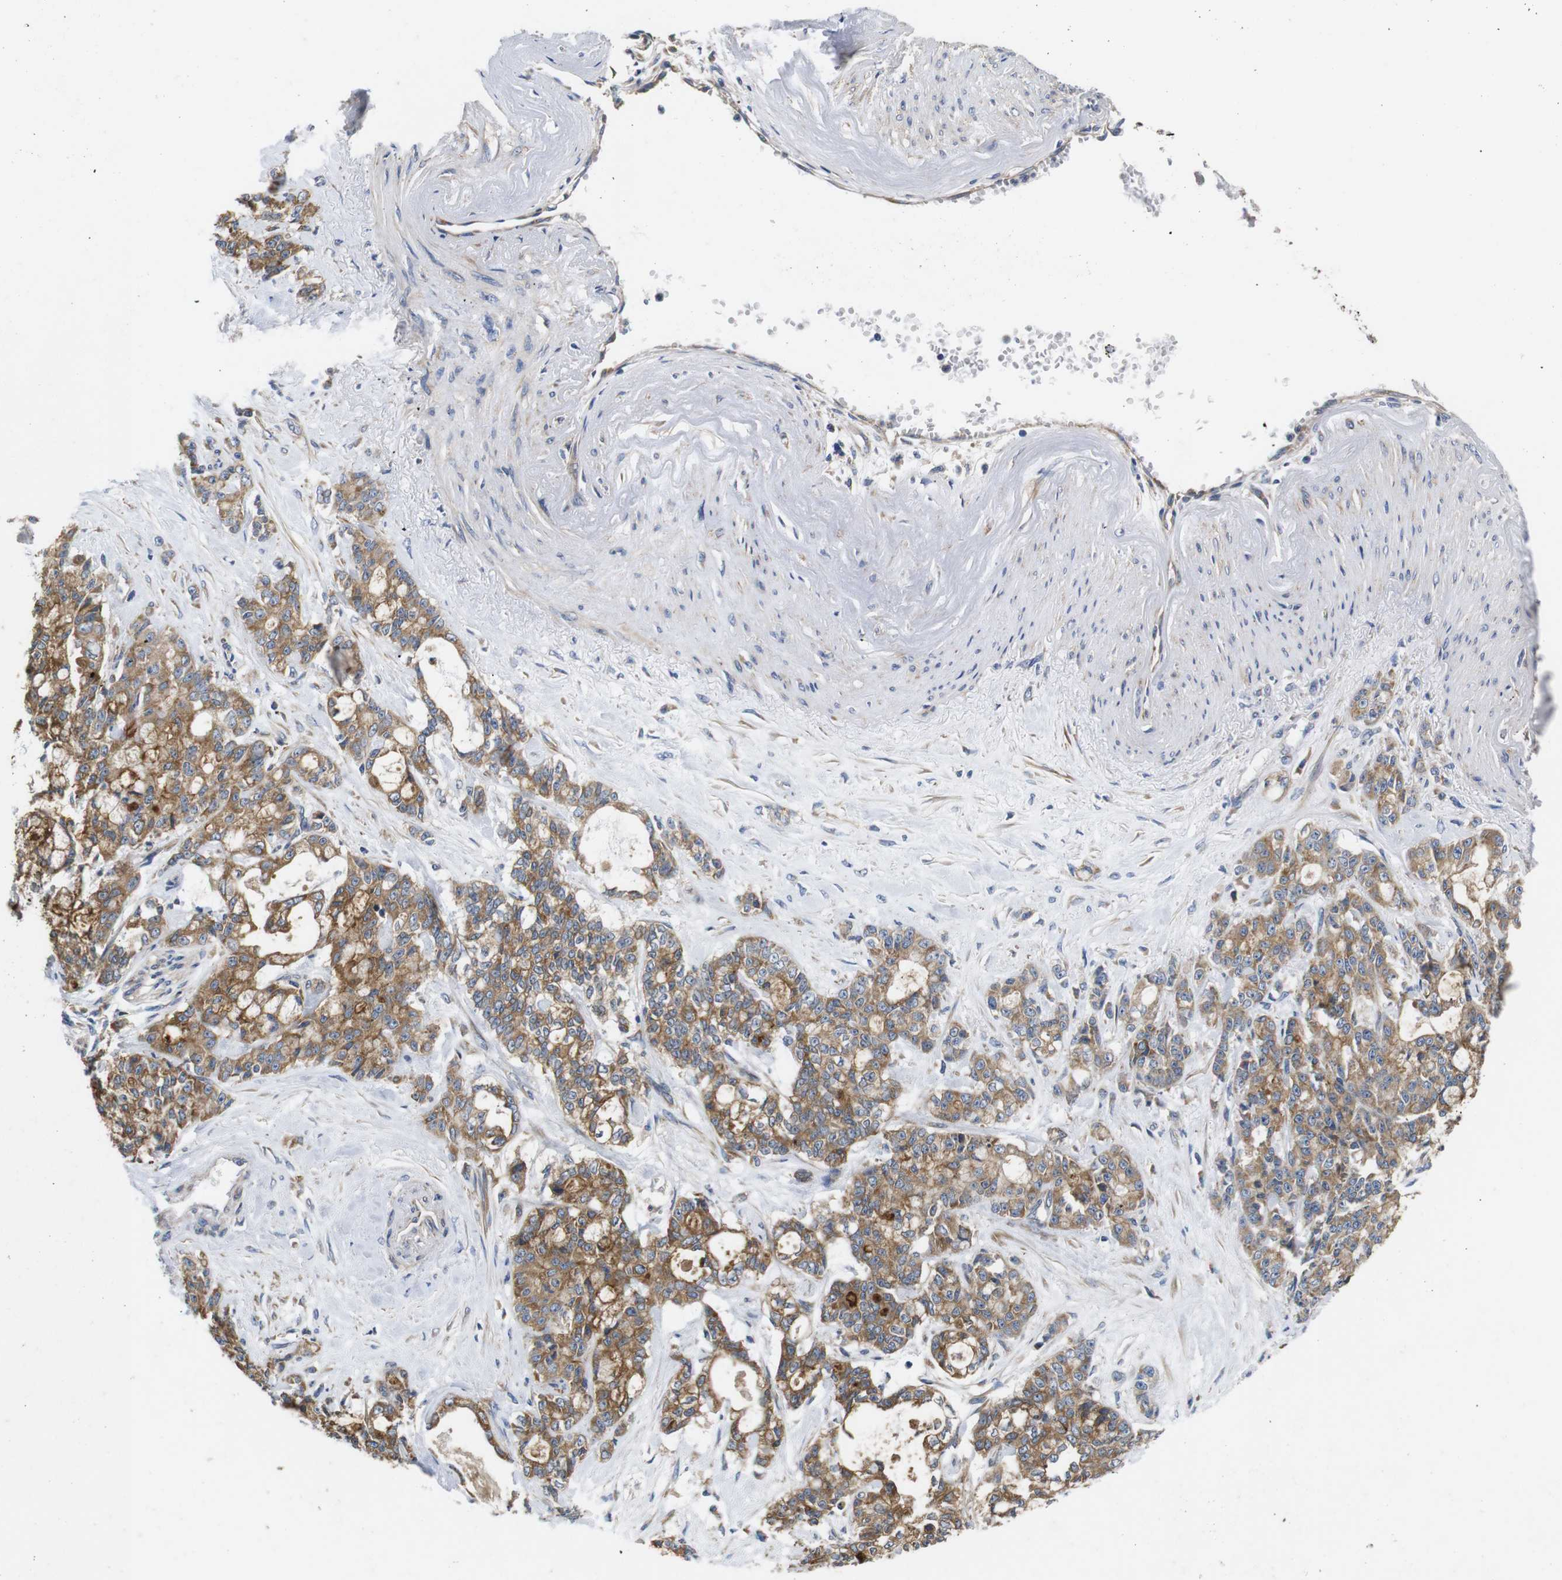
{"staining": {"intensity": "moderate", "quantity": ">75%", "location": "cytoplasmic/membranous"}, "tissue": "pancreatic cancer", "cell_type": "Tumor cells", "image_type": "cancer", "snomed": [{"axis": "morphology", "description": "Adenocarcinoma, NOS"}, {"axis": "topography", "description": "Pancreas"}], "caption": "Immunohistochemical staining of adenocarcinoma (pancreatic) displays moderate cytoplasmic/membranous protein expression in approximately >75% of tumor cells.", "gene": "MARCHF7", "patient": {"sex": "female", "age": 73}}